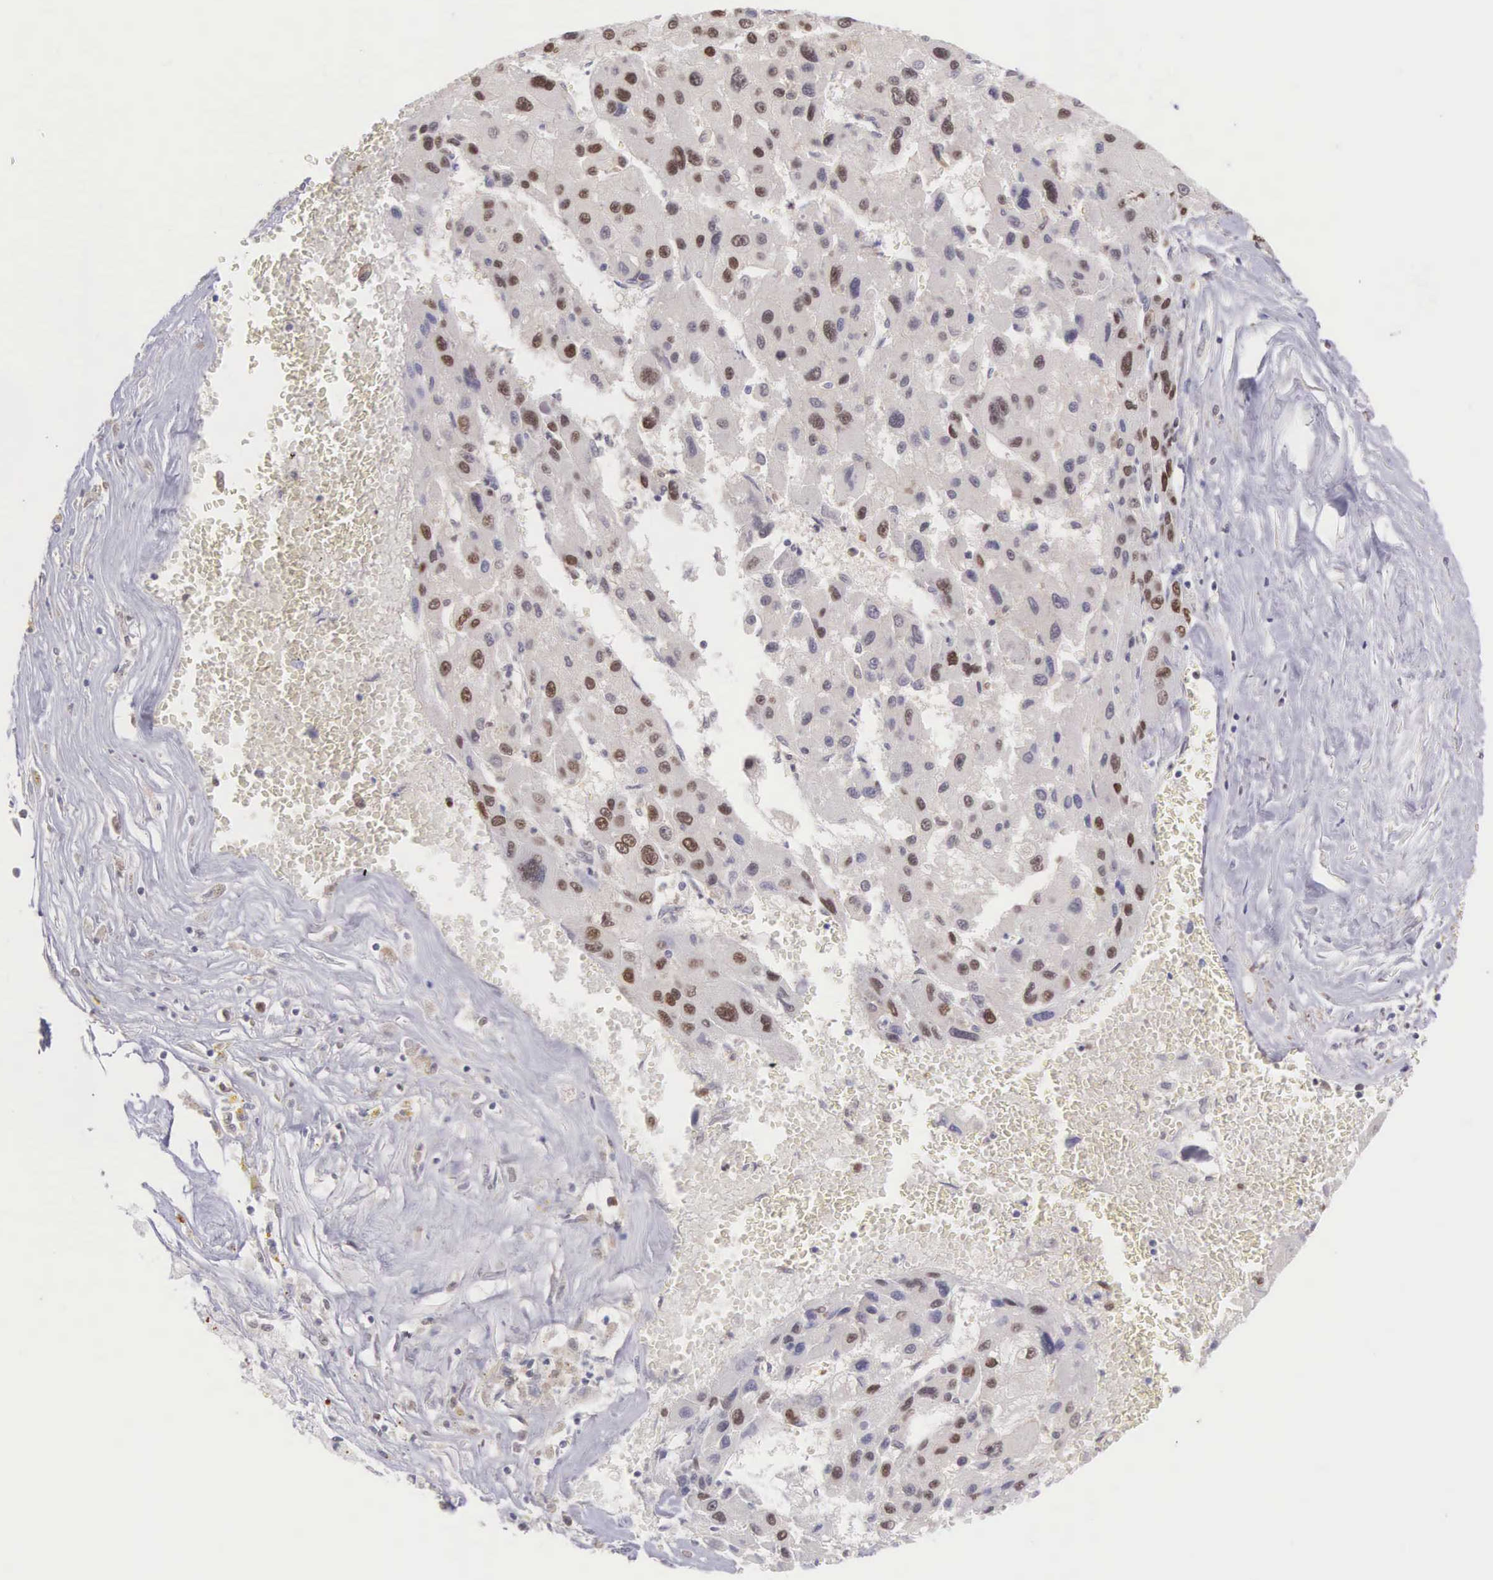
{"staining": {"intensity": "moderate", "quantity": "25%-75%", "location": "none"}, "tissue": "liver cancer", "cell_type": "Tumor cells", "image_type": "cancer", "snomed": [{"axis": "morphology", "description": "Carcinoma, Hepatocellular, NOS"}, {"axis": "topography", "description": "Liver"}], "caption": "A high-resolution photomicrograph shows immunohistochemistry staining of liver cancer (hepatocellular carcinoma), which exhibits moderate None positivity in about 25%-75% of tumor cells.", "gene": "GRK3", "patient": {"sex": "male", "age": 64}}